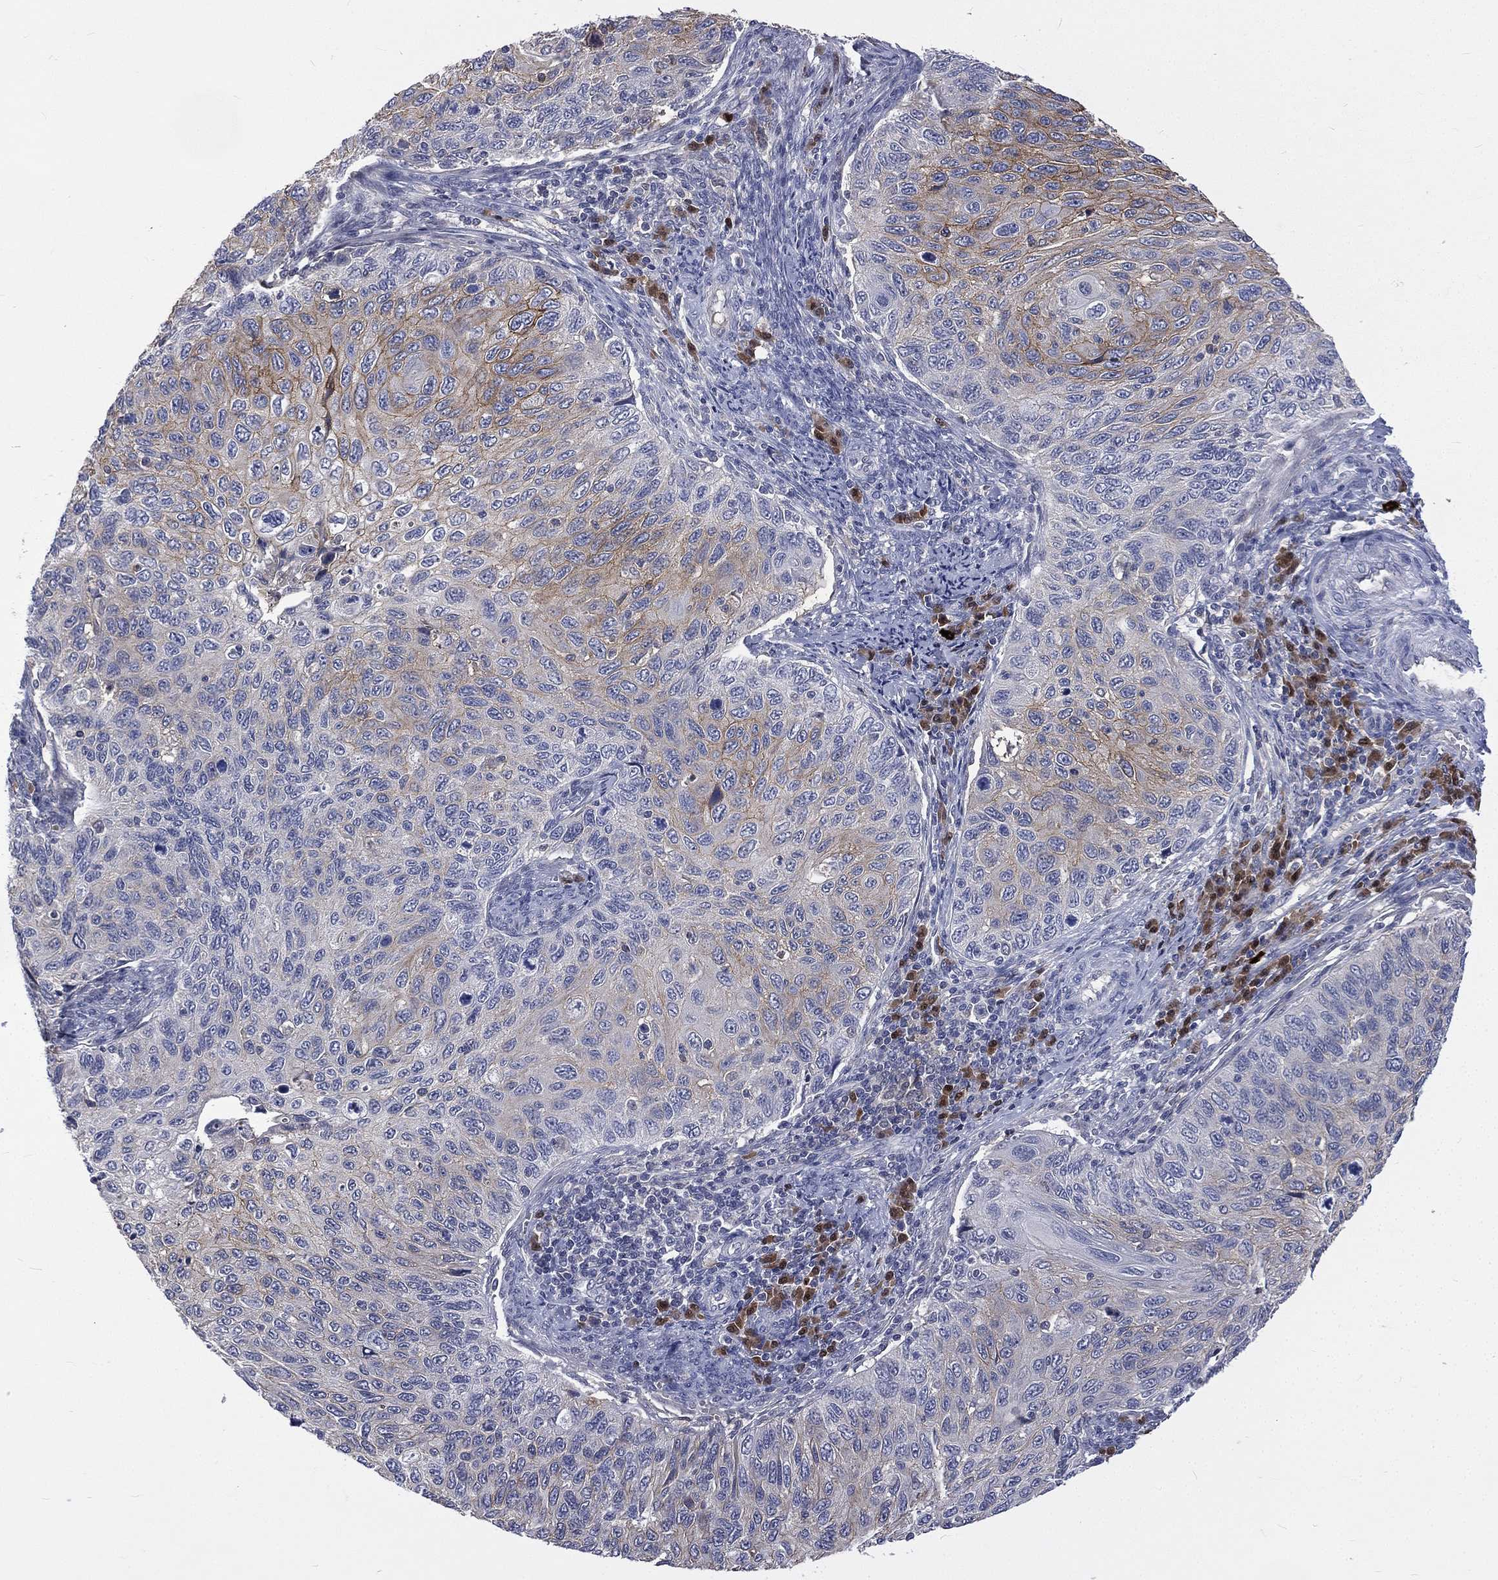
{"staining": {"intensity": "moderate", "quantity": "<25%", "location": "cytoplasmic/membranous"}, "tissue": "cervical cancer", "cell_type": "Tumor cells", "image_type": "cancer", "snomed": [{"axis": "morphology", "description": "Squamous cell carcinoma, NOS"}, {"axis": "topography", "description": "Cervix"}], "caption": "Immunohistochemical staining of squamous cell carcinoma (cervical) displays low levels of moderate cytoplasmic/membranous expression in approximately <25% of tumor cells. (DAB (3,3'-diaminobenzidine) = brown stain, brightfield microscopy at high magnification).", "gene": "CA12", "patient": {"sex": "female", "age": 70}}